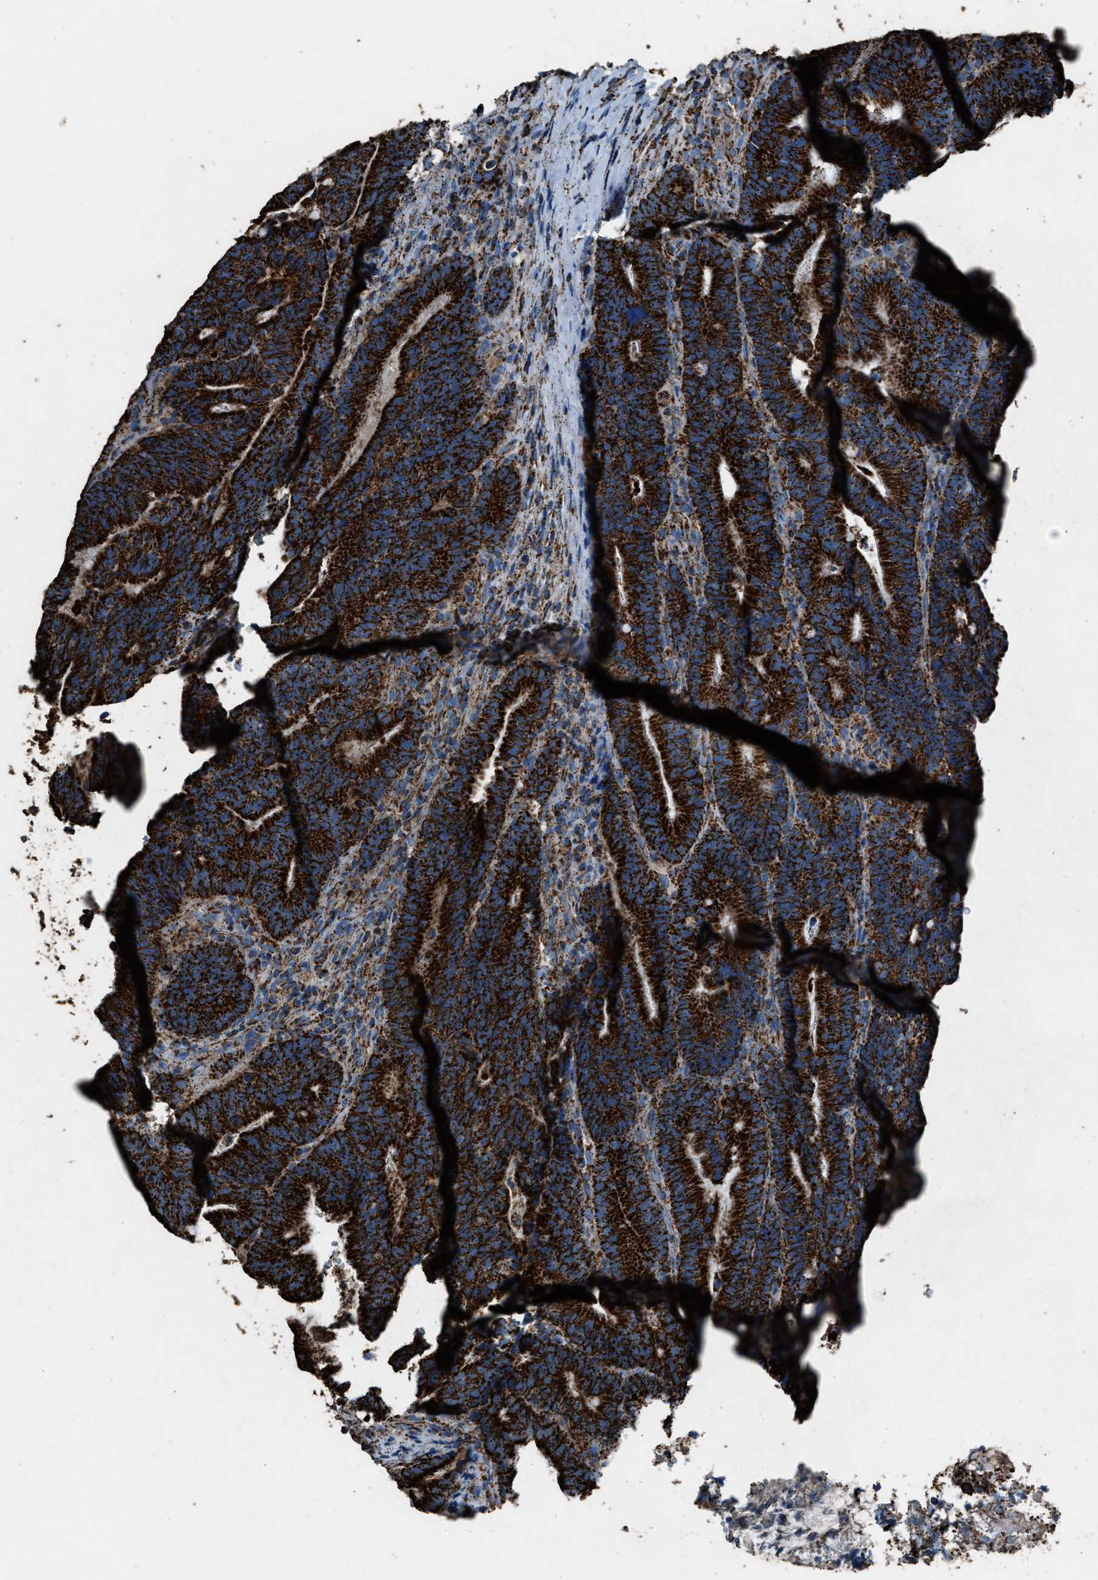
{"staining": {"intensity": "strong", "quantity": ">75%", "location": "cytoplasmic/membranous"}, "tissue": "colorectal cancer", "cell_type": "Tumor cells", "image_type": "cancer", "snomed": [{"axis": "morphology", "description": "Adenocarcinoma, NOS"}, {"axis": "topography", "description": "Colon"}], "caption": "A photomicrograph showing strong cytoplasmic/membranous positivity in about >75% of tumor cells in colorectal cancer, as visualized by brown immunohistochemical staining.", "gene": "MDH2", "patient": {"sex": "female", "age": 66}}